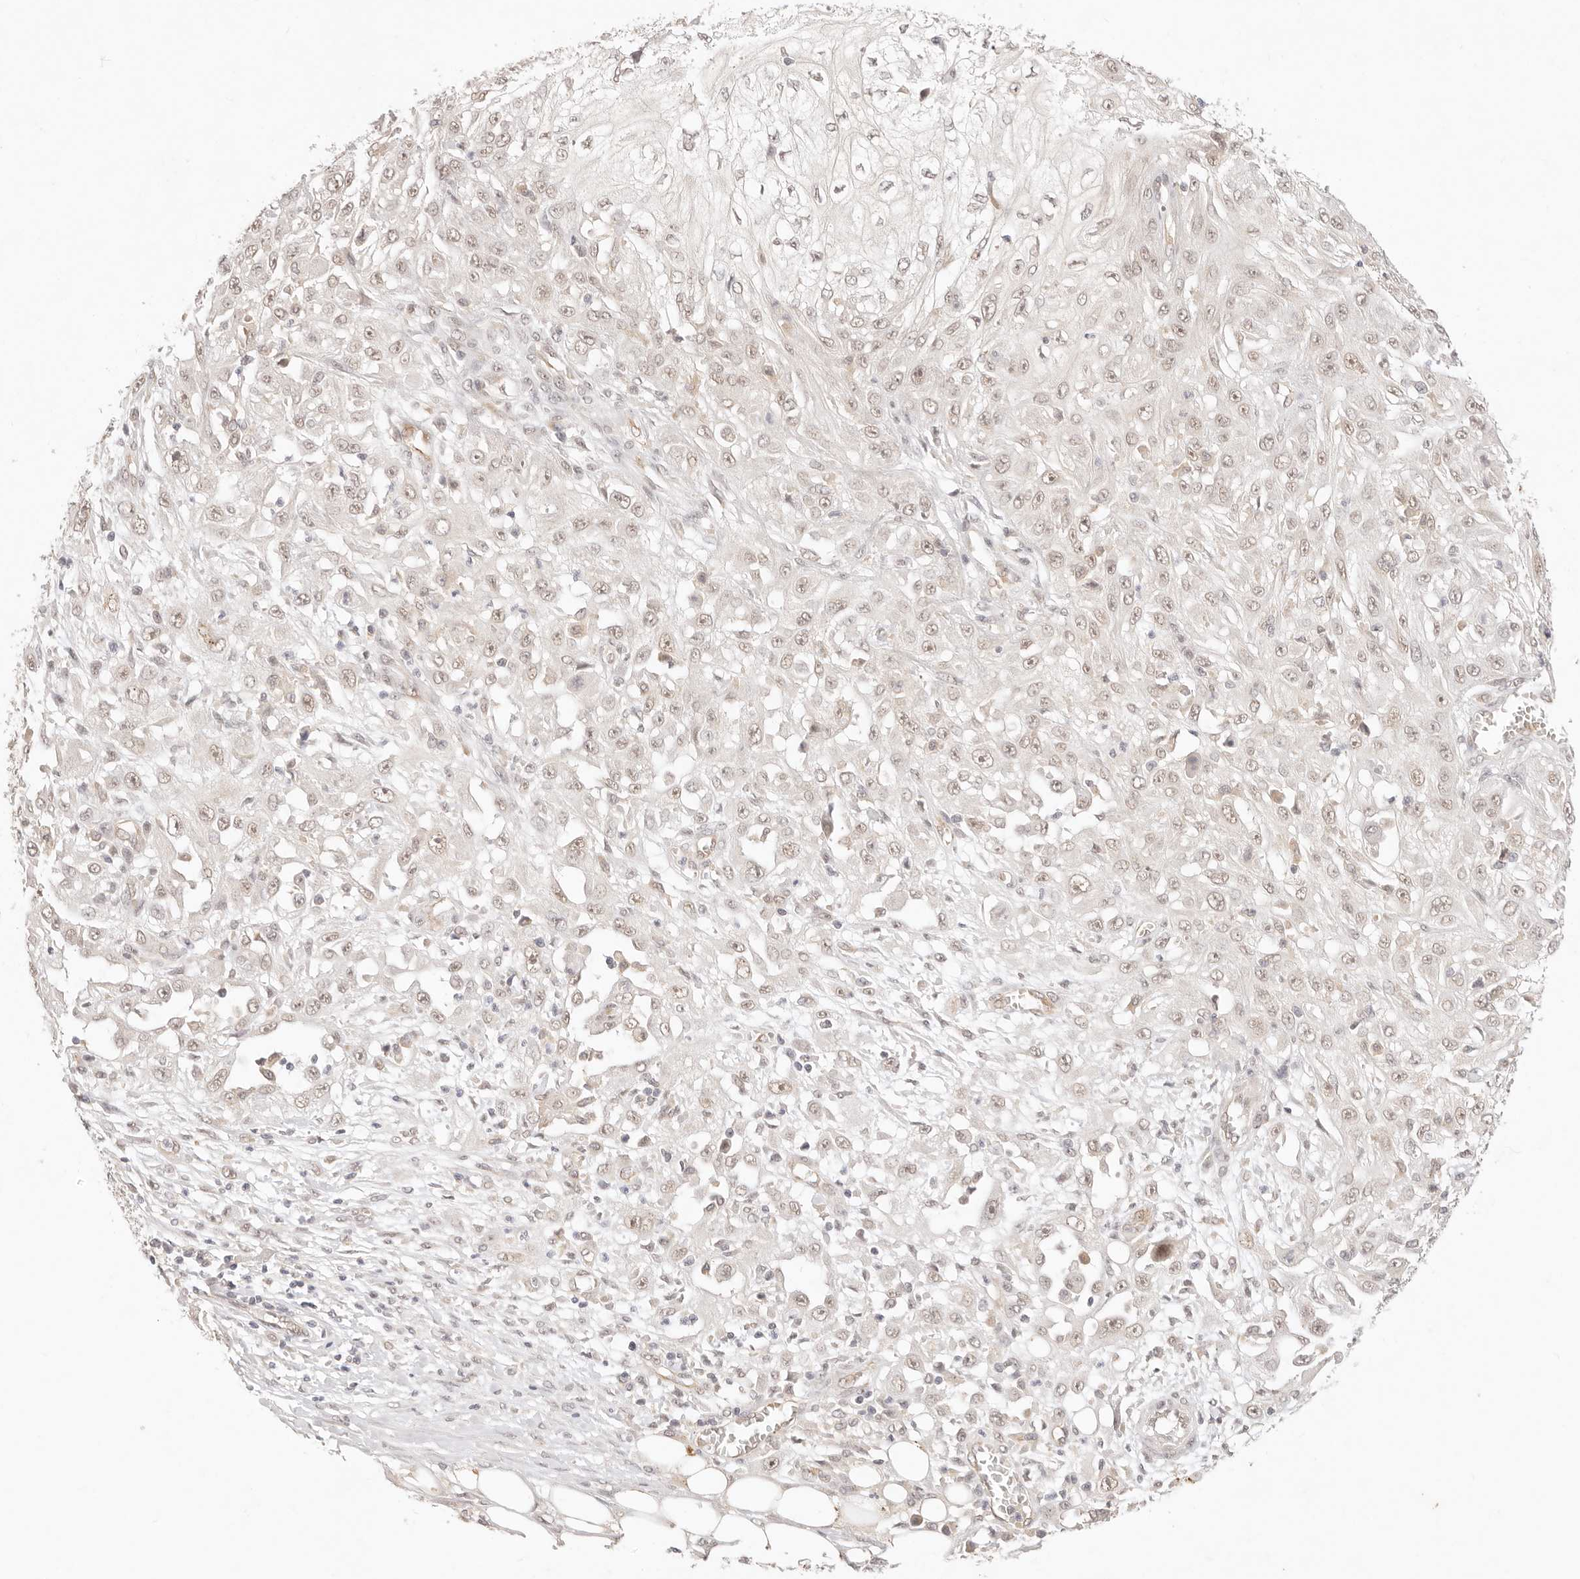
{"staining": {"intensity": "weak", "quantity": "<25%", "location": "nuclear"}, "tissue": "skin cancer", "cell_type": "Tumor cells", "image_type": "cancer", "snomed": [{"axis": "morphology", "description": "Squamous cell carcinoma, NOS"}, {"axis": "morphology", "description": "Squamous cell carcinoma, metastatic, NOS"}, {"axis": "topography", "description": "Skin"}, {"axis": "topography", "description": "Lymph node"}], "caption": "Protein analysis of metastatic squamous cell carcinoma (skin) exhibits no significant staining in tumor cells. (DAB IHC with hematoxylin counter stain).", "gene": "GPR156", "patient": {"sex": "male", "age": 75}}